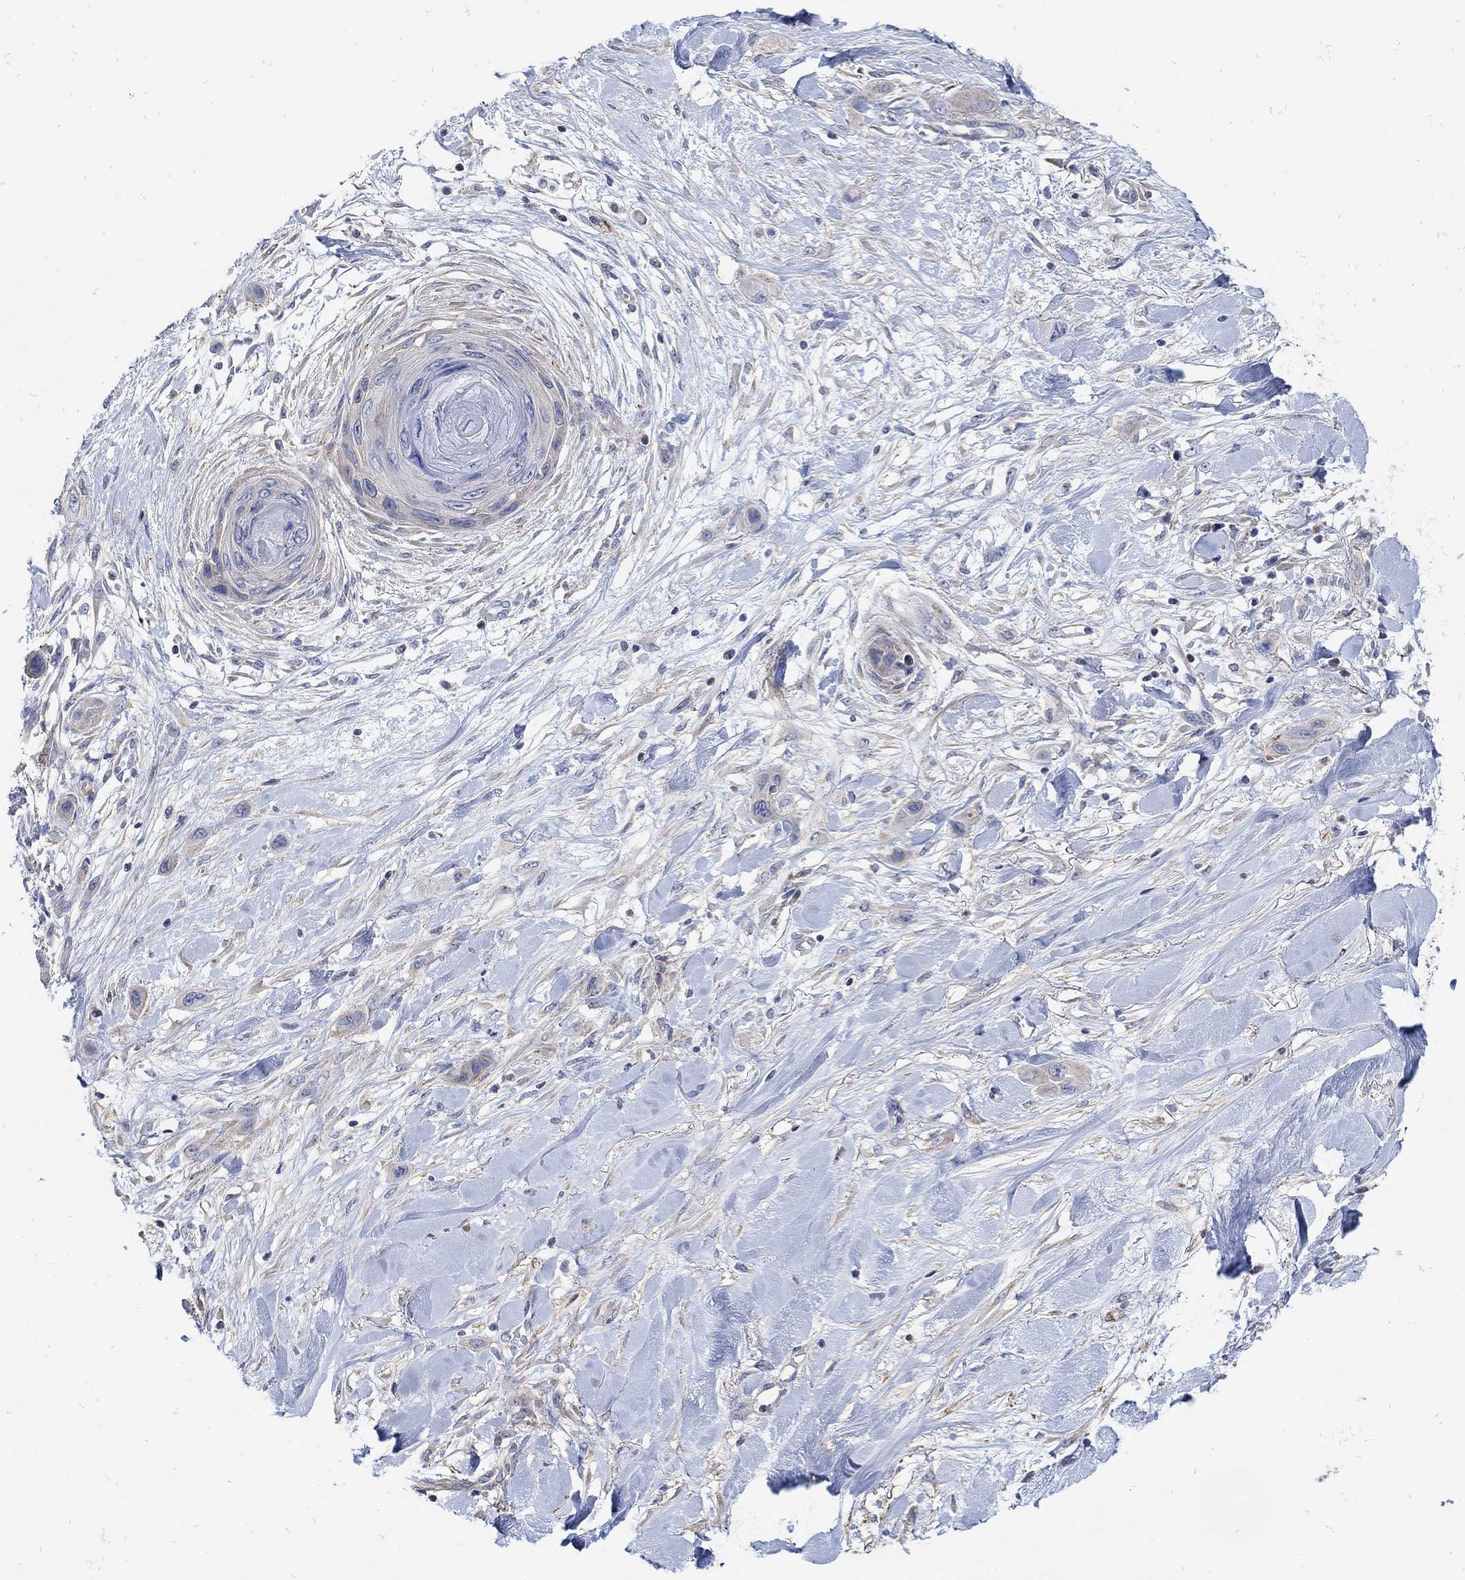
{"staining": {"intensity": "negative", "quantity": "none", "location": "none"}, "tissue": "skin cancer", "cell_type": "Tumor cells", "image_type": "cancer", "snomed": [{"axis": "morphology", "description": "Squamous cell carcinoma, NOS"}, {"axis": "topography", "description": "Skin"}], "caption": "Immunohistochemical staining of human squamous cell carcinoma (skin) exhibits no significant staining in tumor cells. (DAB (3,3'-diaminobenzidine) immunohistochemistry (IHC) with hematoxylin counter stain).", "gene": "TEKT3", "patient": {"sex": "male", "age": 79}}